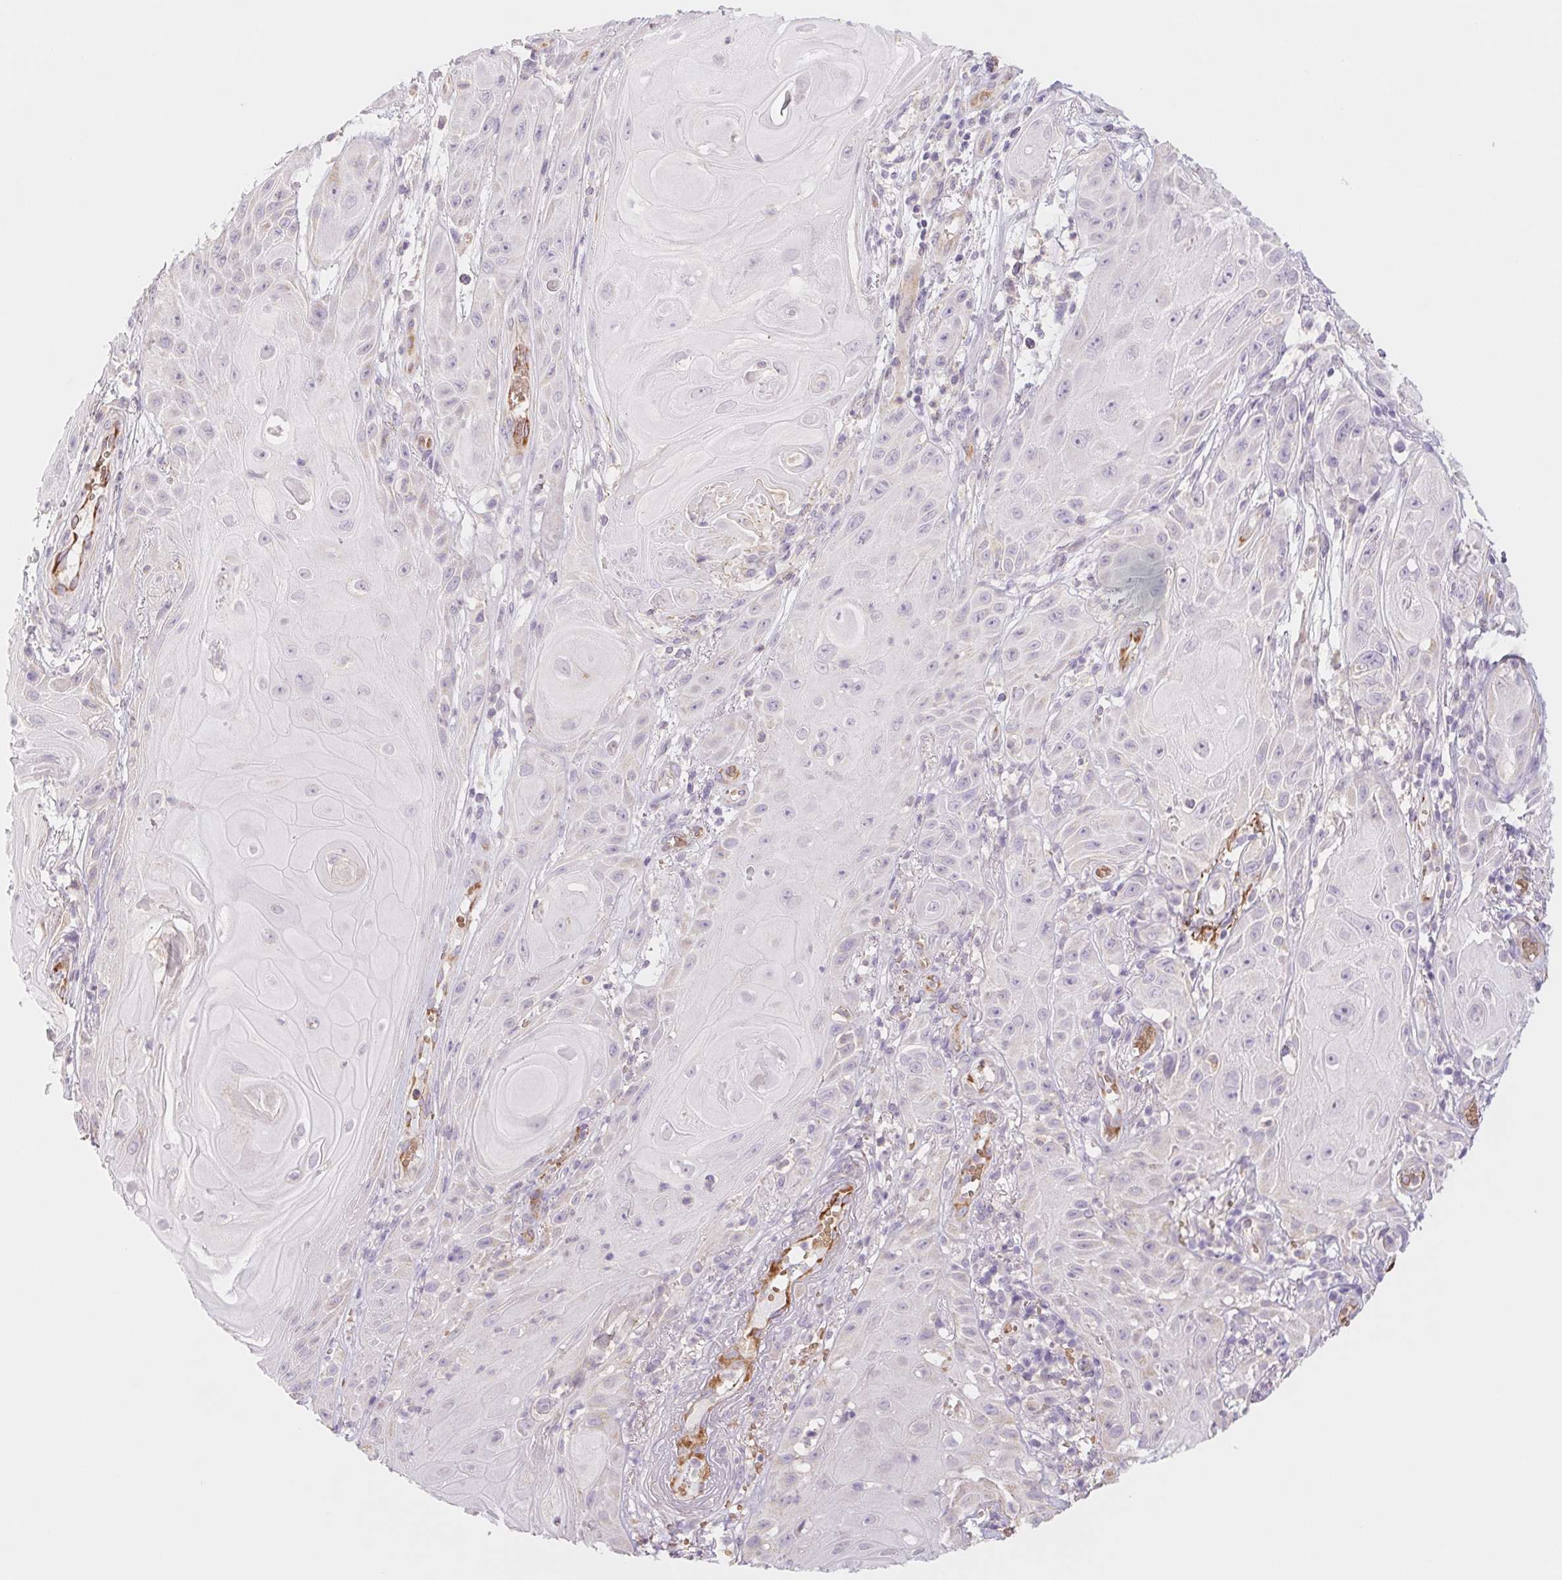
{"staining": {"intensity": "weak", "quantity": "<25%", "location": "cytoplasmic/membranous"}, "tissue": "skin cancer", "cell_type": "Tumor cells", "image_type": "cancer", "snomed": [{"axis": "morphology", "description": "Squamous cell carcinoma, NOS"}, {"axis": "topography", "description": "Skin"}], "caption": "Histopathology image shows no significant protein expression in tumor cells of squamous cell carcinoma (skin).", "gene": "IGFL3", "patient": {"sex": "male", "age": 62}}